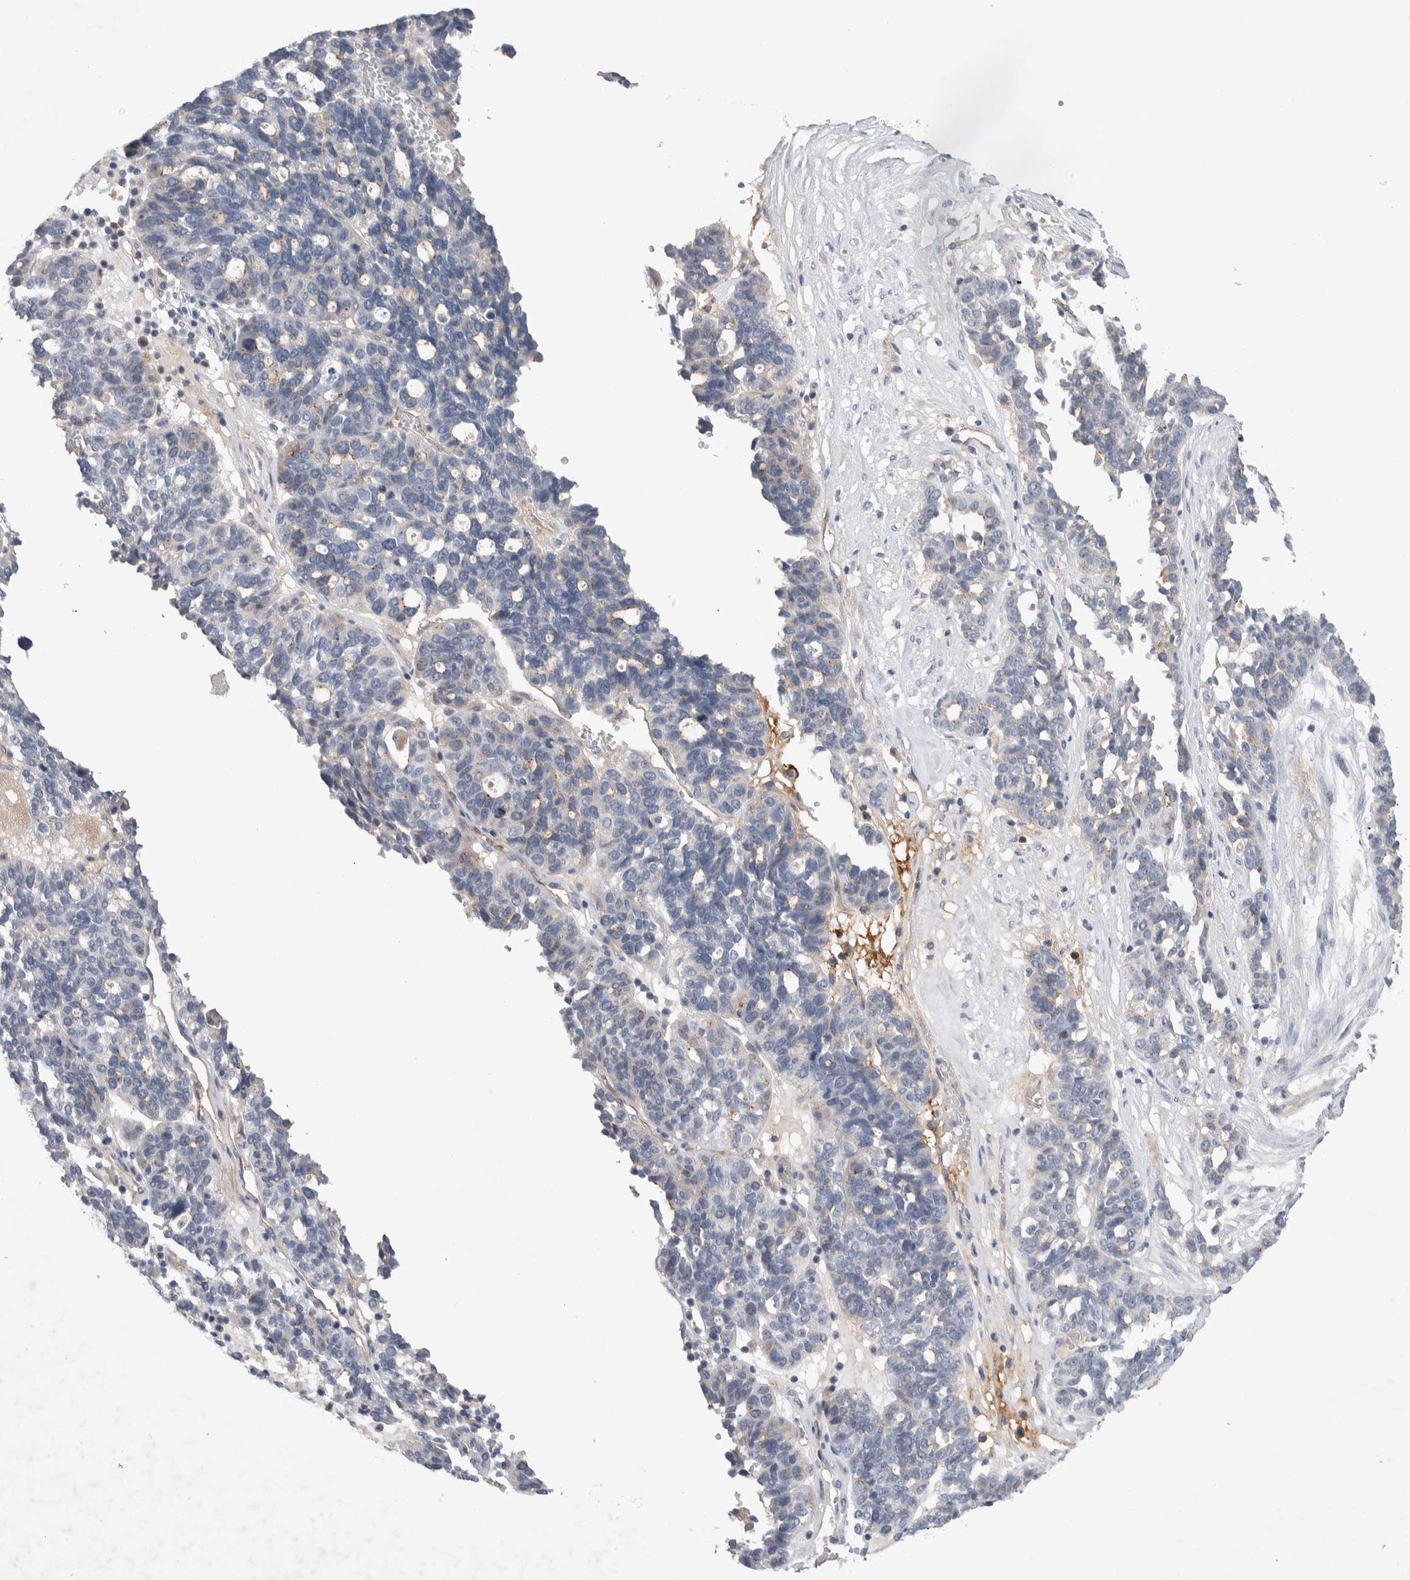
{"staining": {"intensity": "negative", "quantity": "none", "location": "none"}, "tissue": "ovarian cancer", "cell_type": "Tumor cells", "image_type": "cancer", "snomed": [{"axis": "morphology", "description": "Cystadenocarcinoma, serous, NOS"}, {"axis": "topography", "description": "Ovary"}], "caption": "IHC image of neoplastic tissue: ovarian serous cystadenocarcinoma stained with DAB (3,3'-diaminobenzidine) reveals no significant protein expression in tumor cells. (Immunohistochemistry, brightfield microscopy, high magnification).", "gene": "CEP131", "patient": {"sex": "female", "age": 59}}